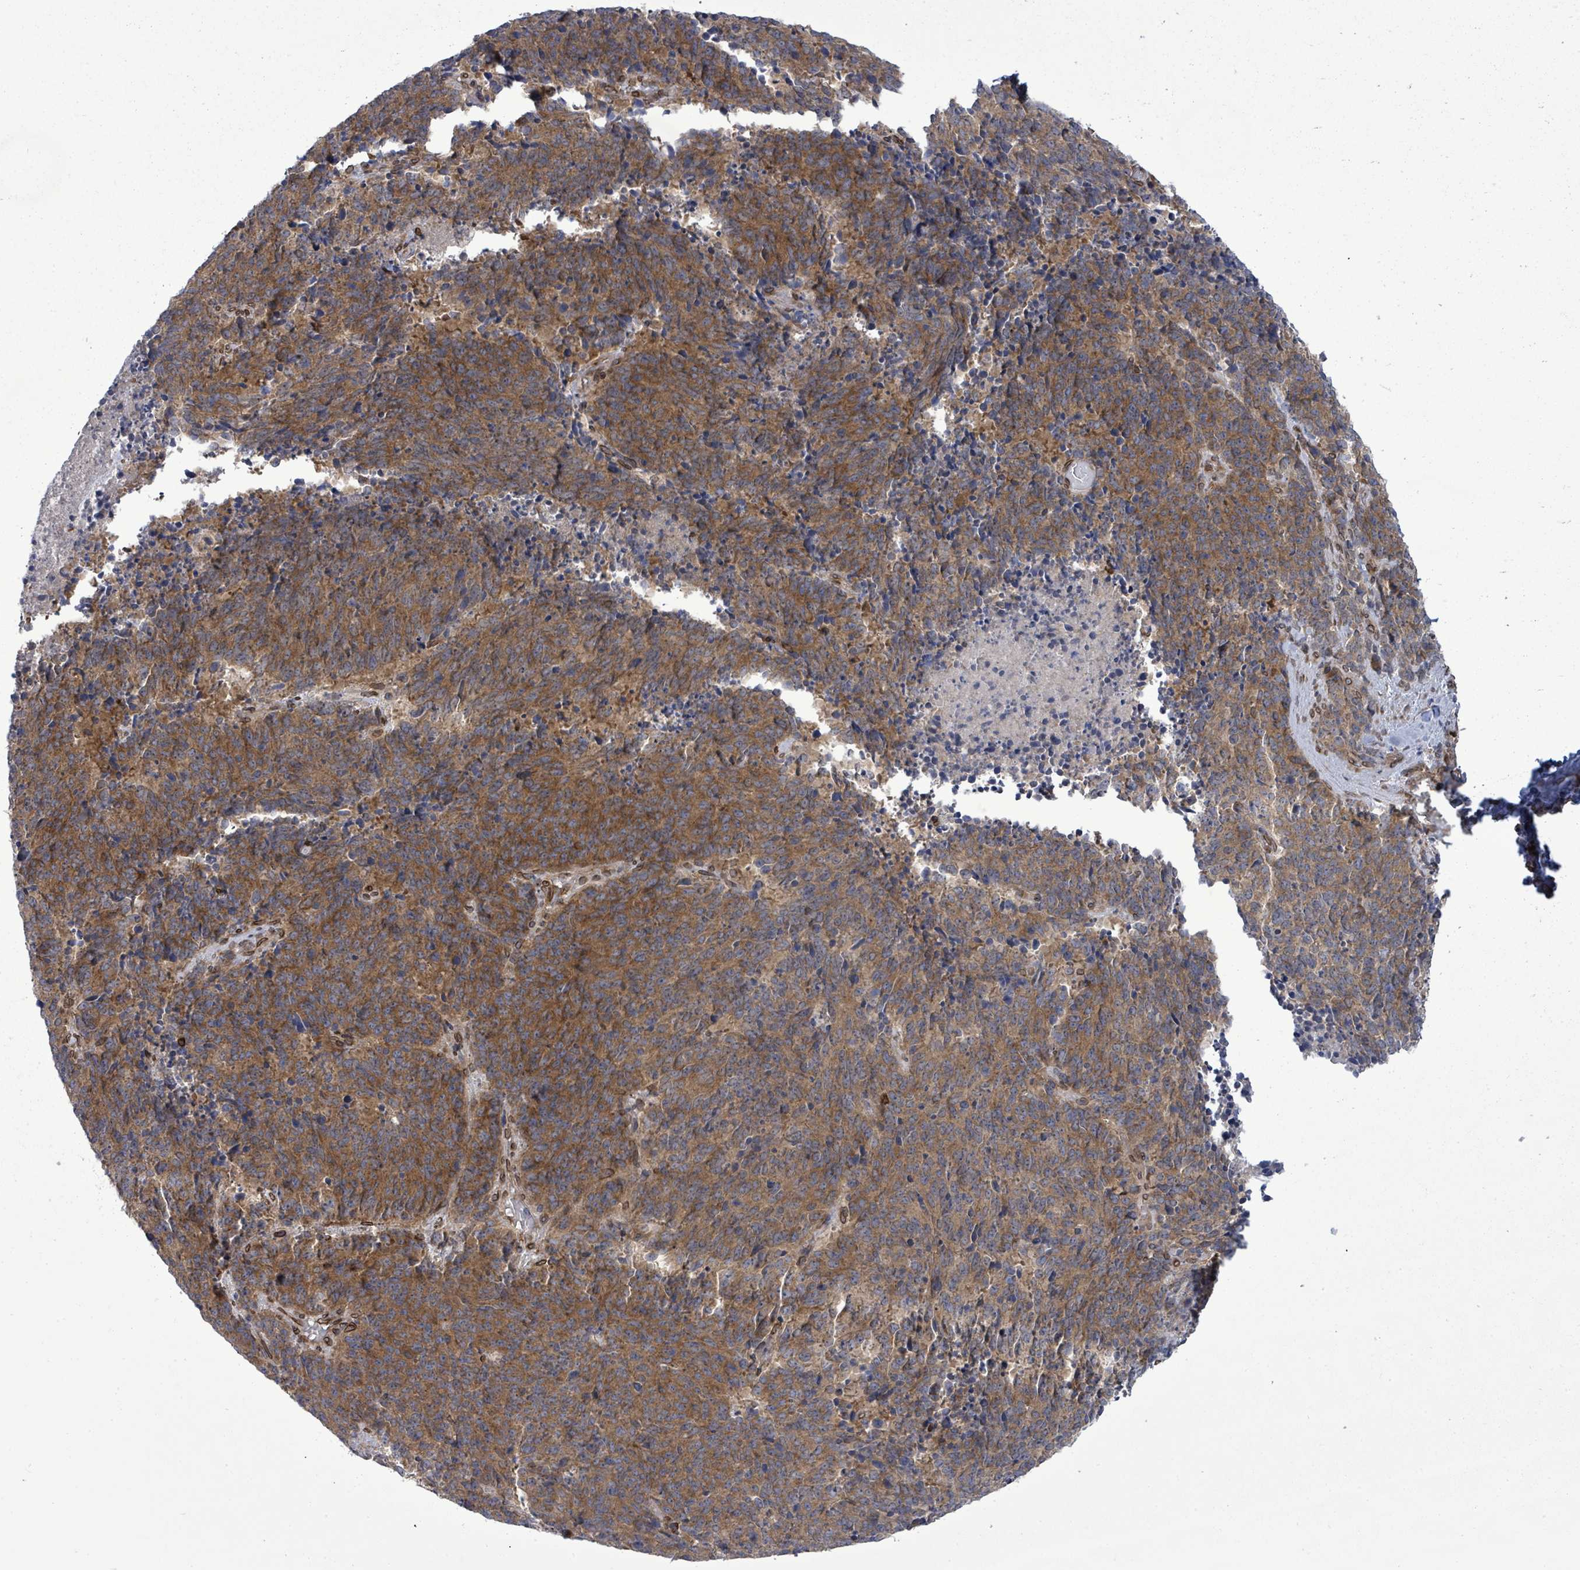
{"staining": {"intensity": "moderate", "quantity": ">75%", "location": "cytoplasmic/membranous"}, "tissue": "cervical cancer", "cell_type": "Tumor cells", "image_type": "cancer", "snomed": [{"axis": "morphology", "description": "Squamous cell carcinoma, NOS"}, {"axis": "topography", "description": "Cervix"}], "caption": "A brown stain highlights moderate cytoplasmic/membranous positivity of a protein in cervical cancer (squamous cell carcinoma) tumor cells.", "gene": "ARFGAP1", "patient": {"sex": "female", "age": 29}}